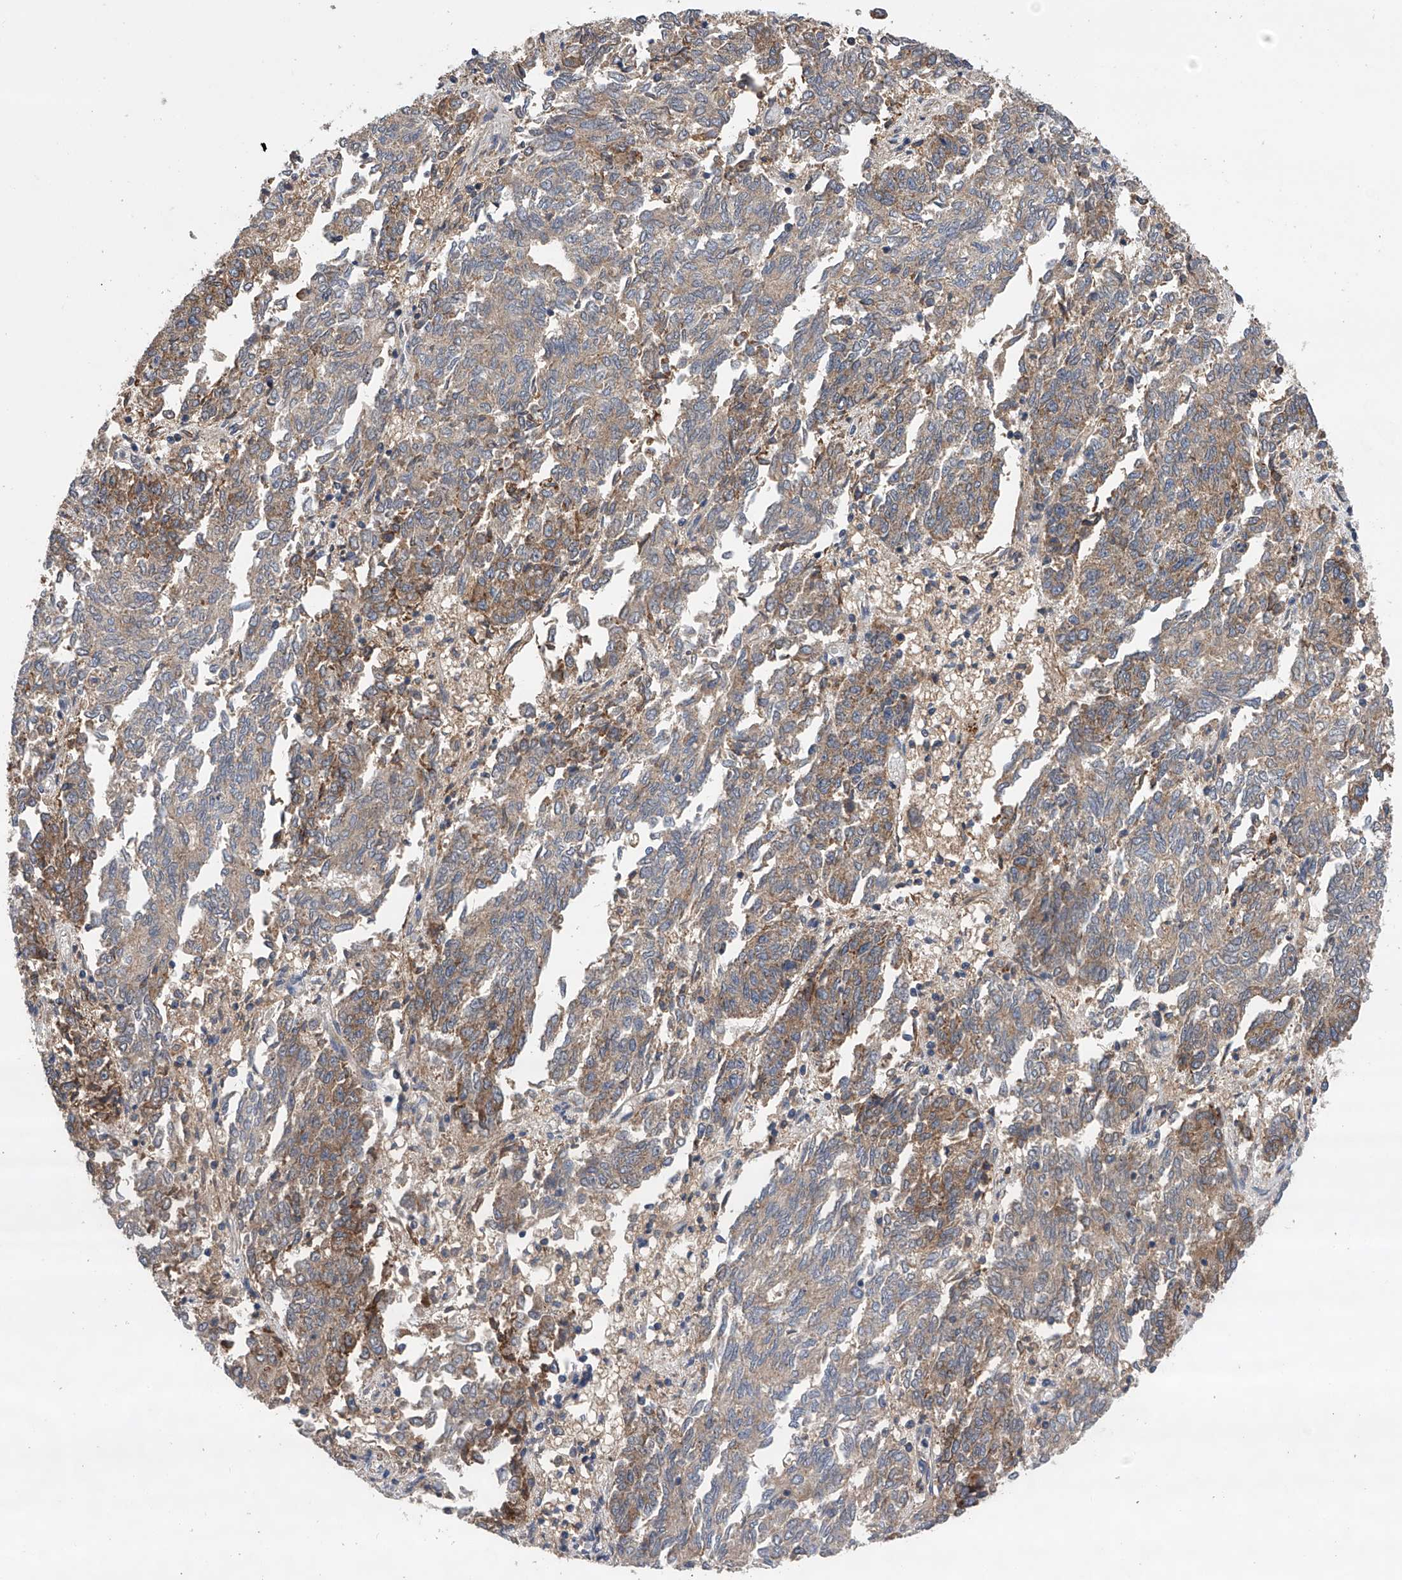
{"staining": {"intensity": "moderate", "quantity": "25%-75%", "location": "cytoplasmic/membranous"}, "tissue": "endometrial cancer", "cell_type": "Tumor cells", "image_type": "cancer", "snomed": [{"axis": "morphology", "description": "Adenocarcinoma, NOS"}, {"axis": "topography", "description": "Endometrium"}], "caption": "IHC histopathology image of endometrial adenocarcinoma stained for a protein (brown), which reveals medium levels of moderate cytoplasmic/membranous expression in approximately 25%-75% of tumor cells.", "gene": "SPOCK1", "patient": {"sex": "female", "age": 80}}